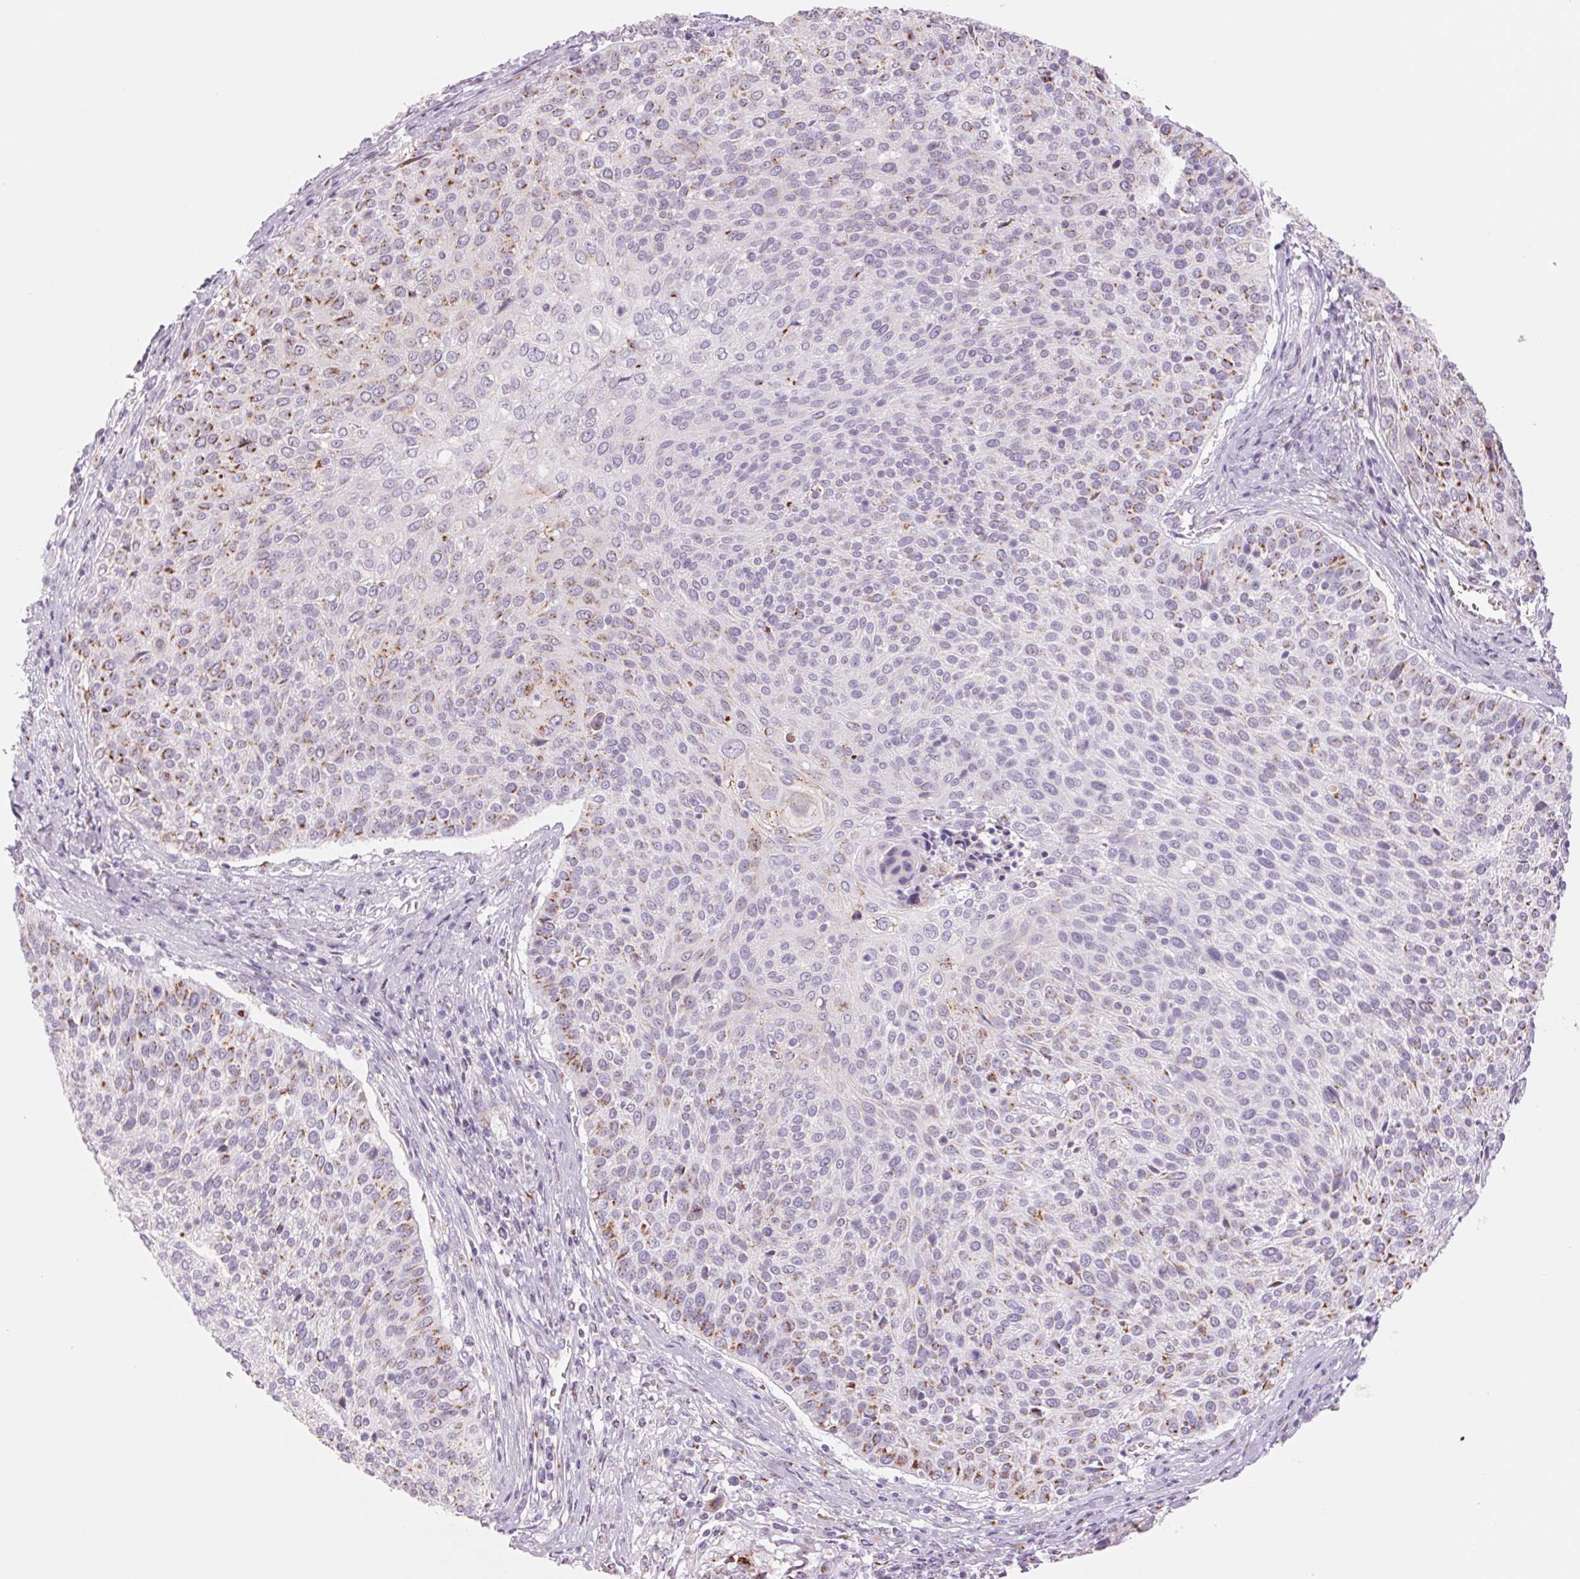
{"staining": {"intensity": "moderate", "quantity": "<25%", "location": "cytoplasmic/membranous"}, "tissue": "cervical cancer", "cell_type": "Tumor cells", "image_type": "cancer", "snomed": [{"axis": "morphology", "description": "Squamous cell carcinoma, NOS"}, {"axis": "topography", "description": "Cervix"}], "caption": "Human squamous cell carcinoma (cervical) stained for a protein (brown) reveals moderate cytoplasmic/membranous positive positivity in approximately <25% of tumor cells.", "gene": "GALNT7", "patient": {"sex": "female", "age": 31}}